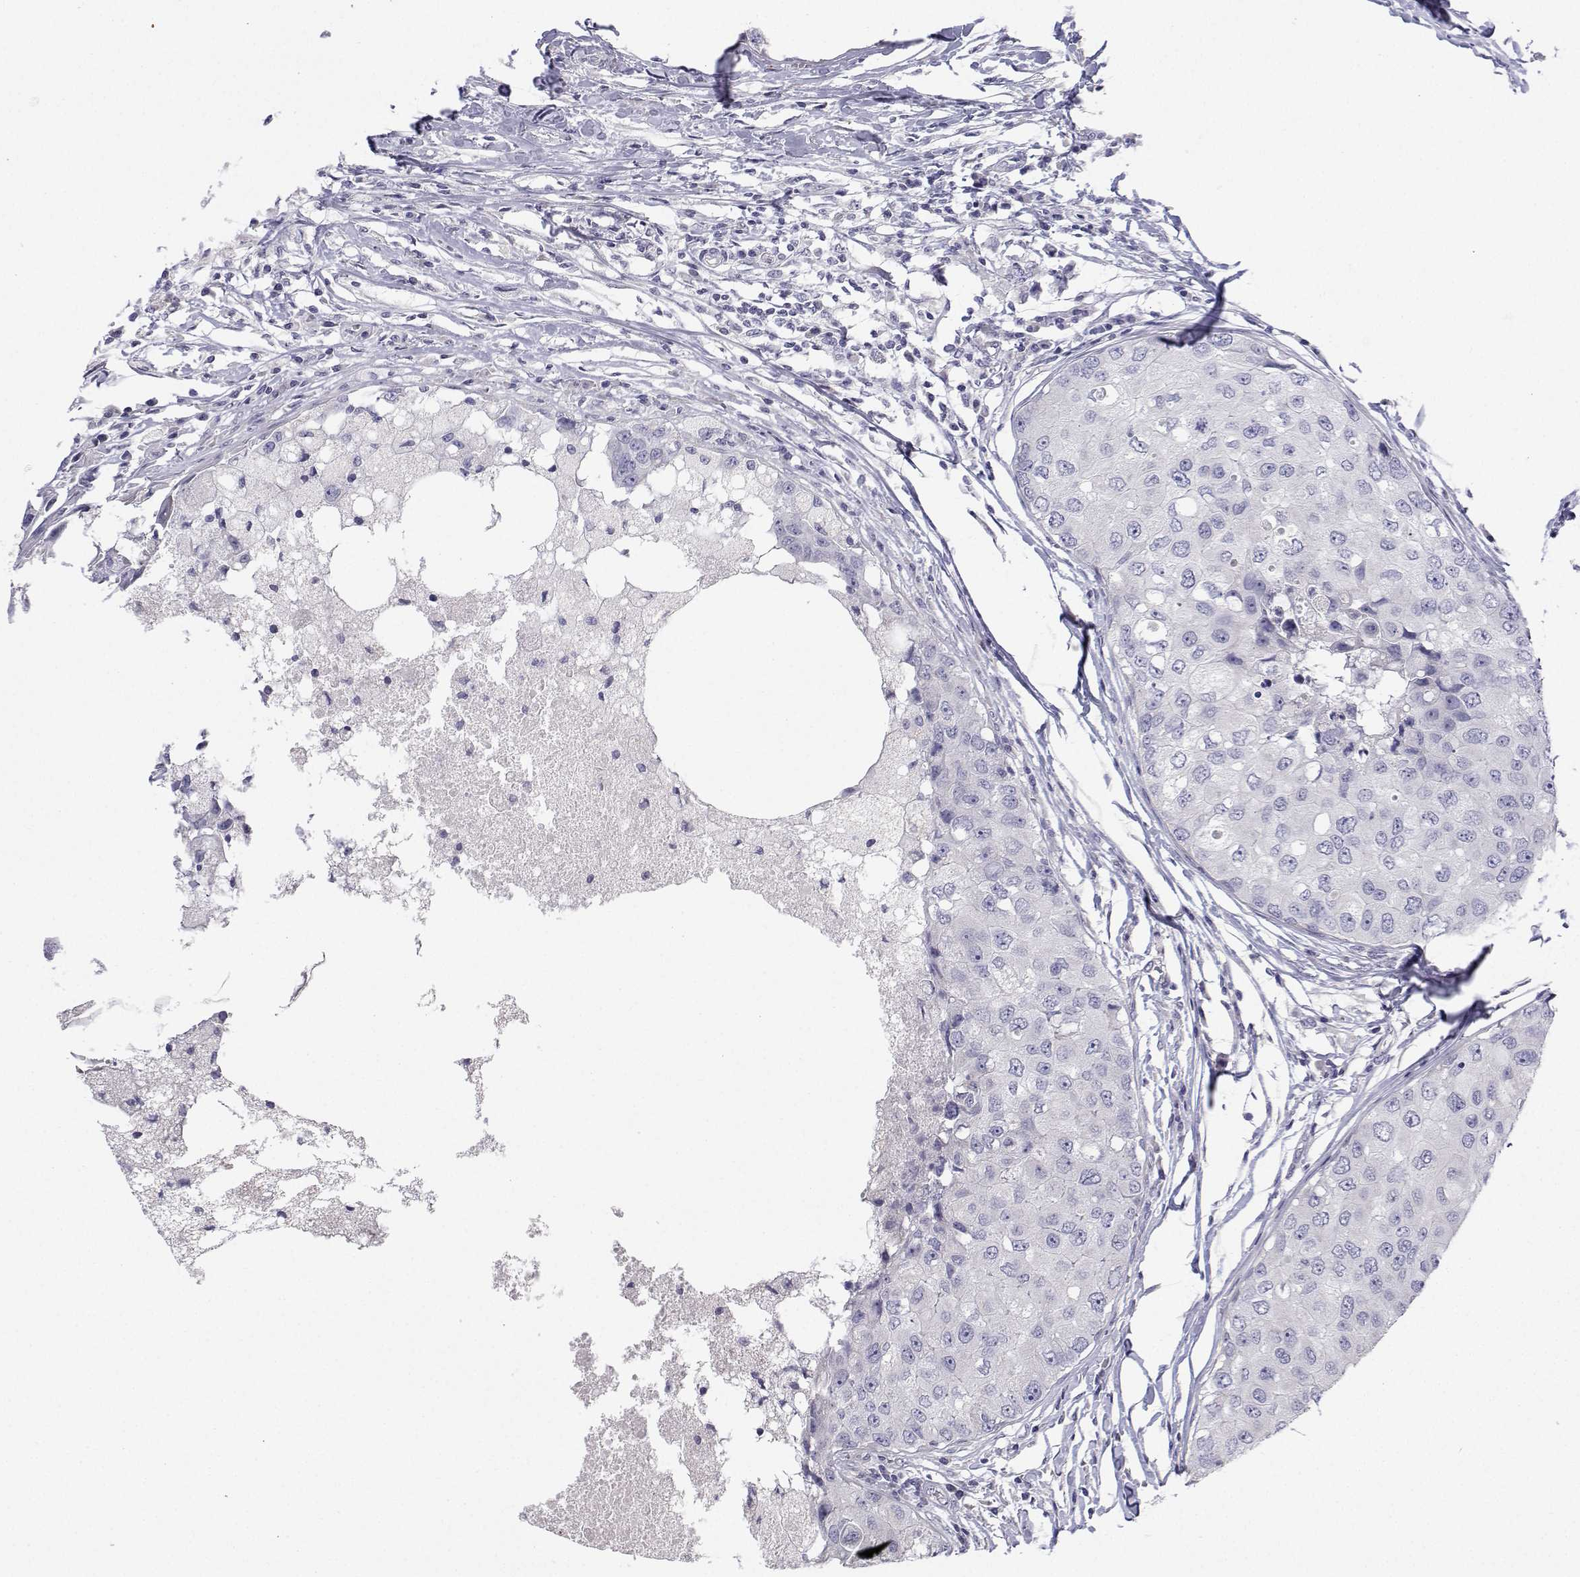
{"staining": {"intensity": "negative", "quantity": "none", "location": "none"}, "tissue": "breast cancer", "cell_type": "Tumor cells", "image_type": "cancer", "snomed": [{"axis": "morphology", "description": "Duct carcinoma"}, {"axis": "topography", "description": "Breast"}], "caption": "Tumor cells are negative for brown protein staining in breast cancer (infiltrating ductal carcinoma).", "gene": "ANKRD65", "patient": {"sex": "female", "age": 27}}